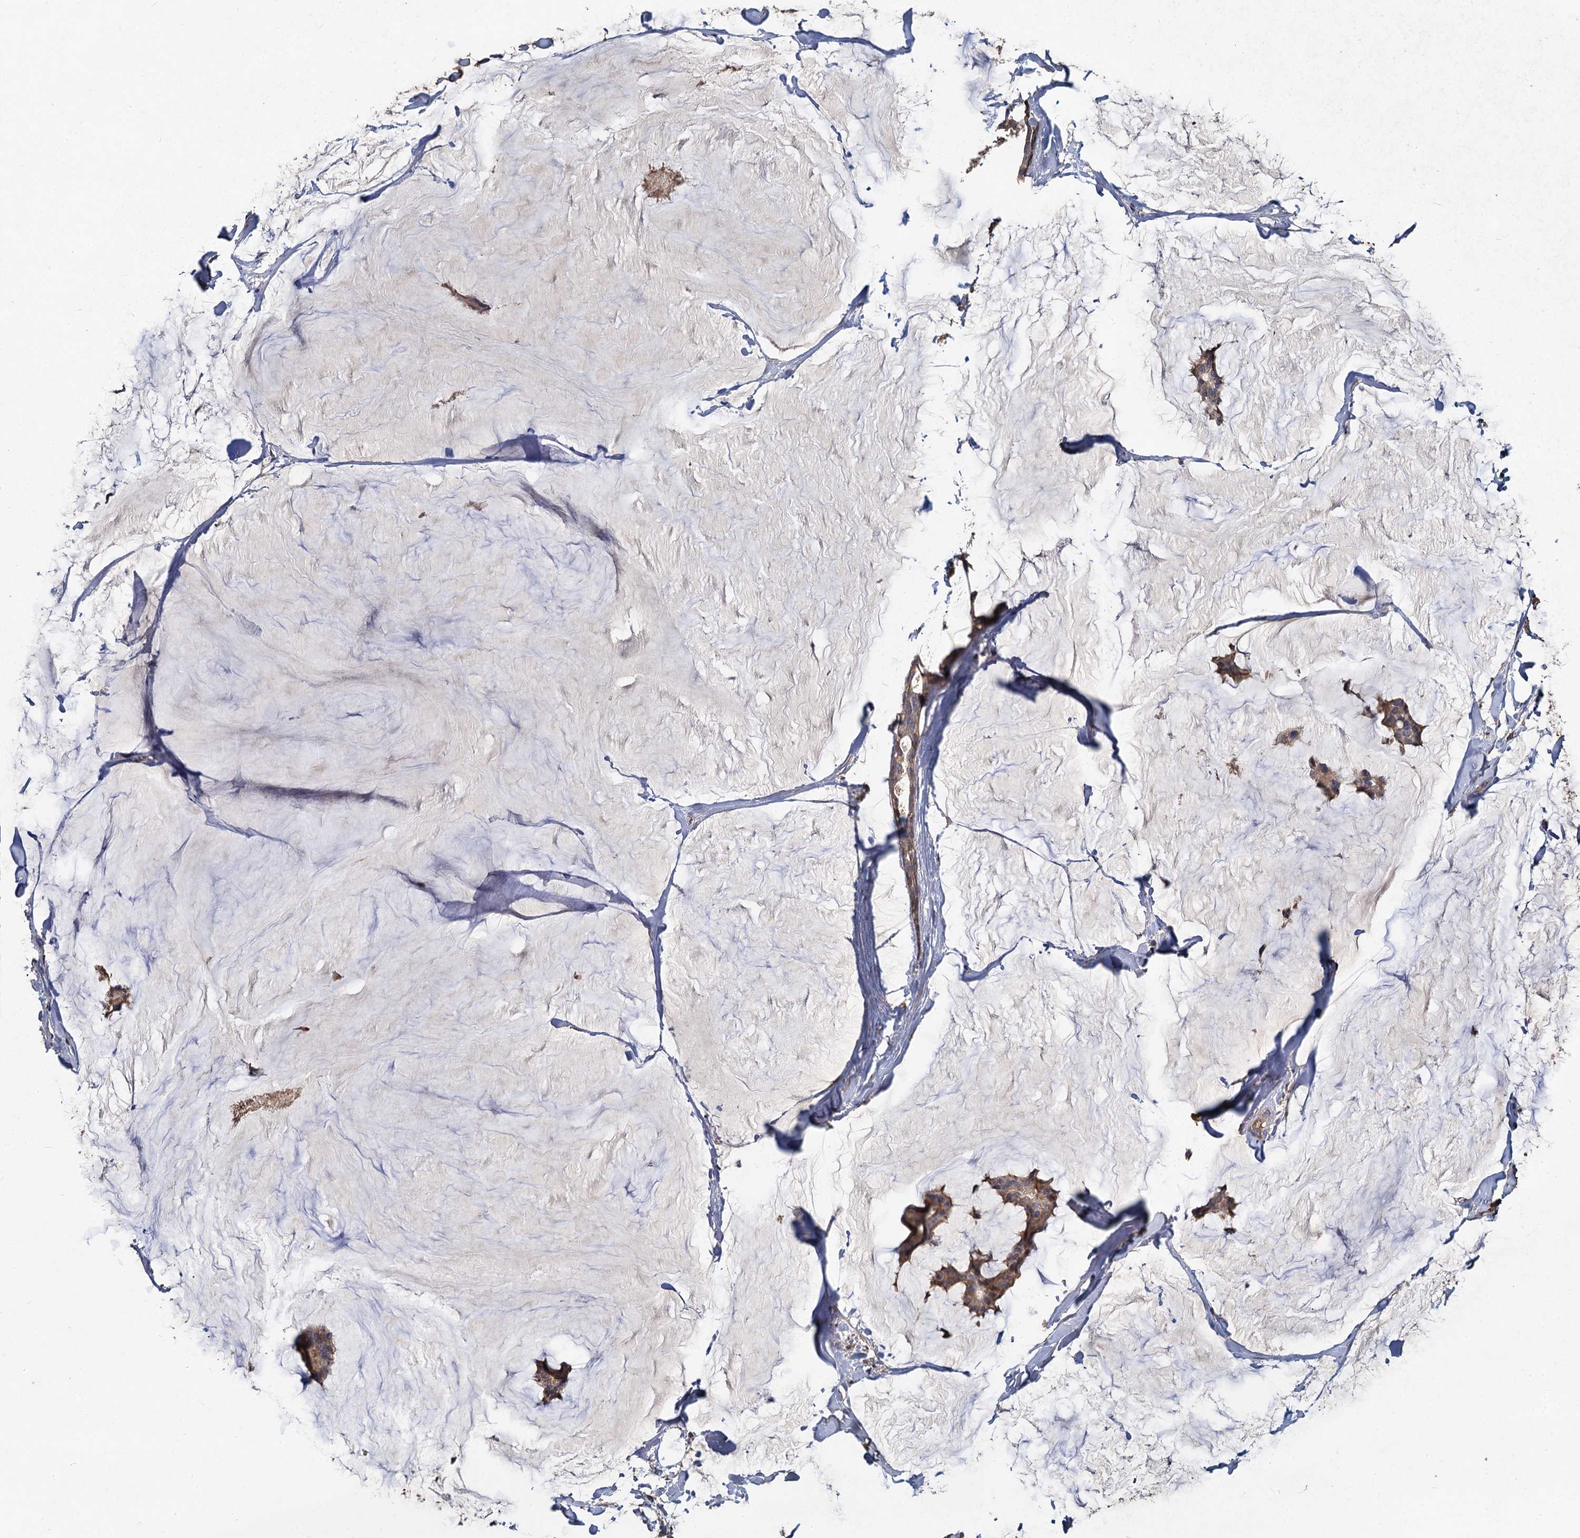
{"staining": {"intensity": "moderate", "quantity": ">75%", "location": "cytoplasmic/membranous"}, "tissue": "breast cancer", "cell_type": "Tumor cells", "image_type": "cancer", "snomed": [{"axis": "morphology", "description": "Duct carcinoma"}, {"axis": "topography", "description": "Breast"}], "caption": "Moderate cytoplasmic/membranous protein staining is present in about >75% of tumor cells in invasive ductal carcinoma (breast). (Brightfield microscopy of DAB IHC at high magnification).", "gene": "TCTN2", "patient": {"sex": "female", "age": 93}}